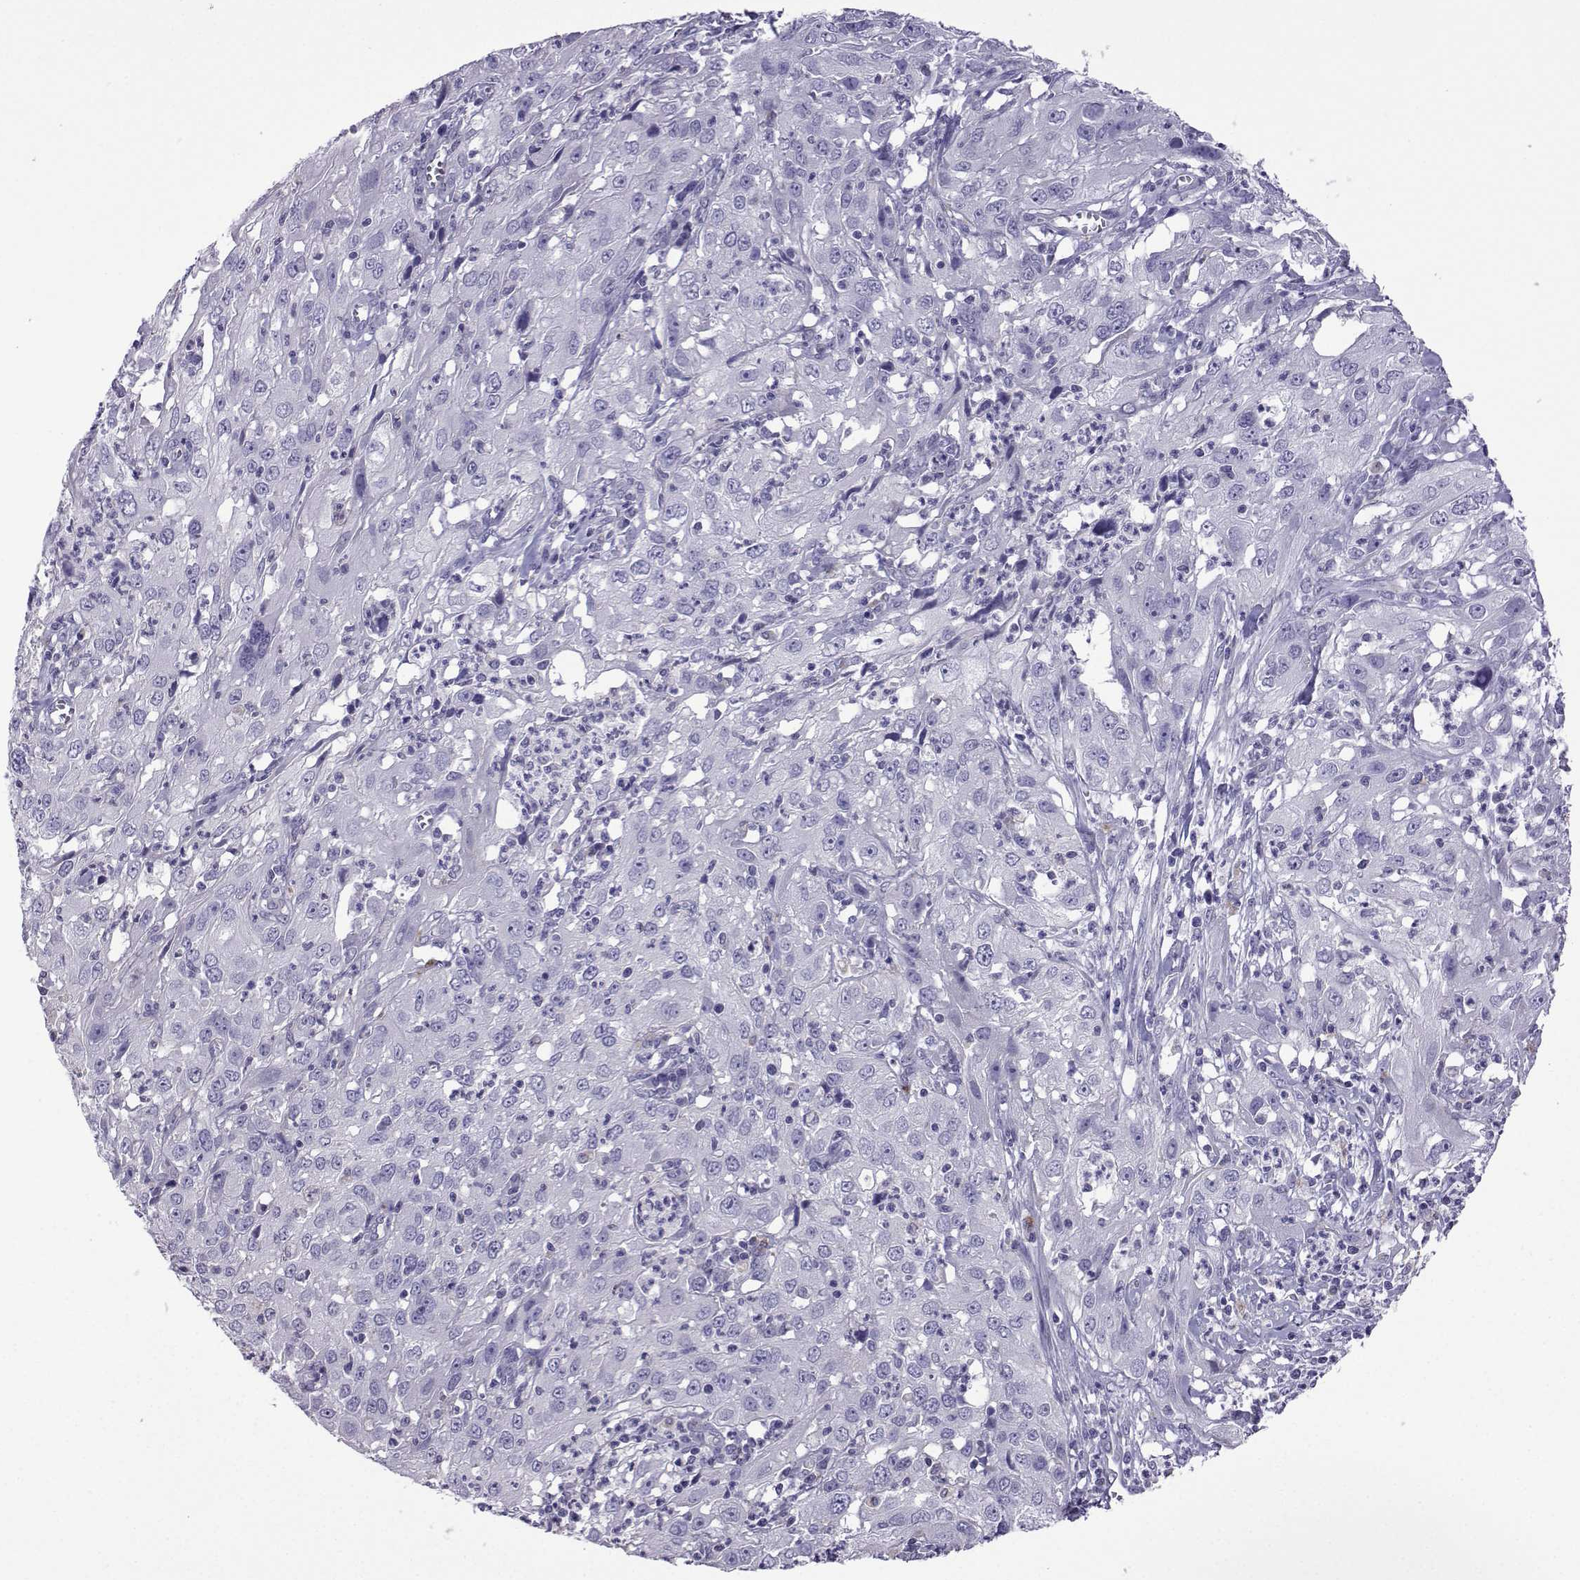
{"staining": {"intensity": "negative", "quantity": "none", "location": "none"}, "tissue": "cervical cancer", "cell_type": "Tumor cells", "image_type": "cancer", "snomed": [{"axis": "morphology", "description": "Squamous cell carcinoma, NOS"}, {"axis": "topography", "description": "Cervix"}], "caption": "Tumor cells are negative for protein expression in human squamous cell carcinoma (cervical).", "gene": "CFAP70", "patient": {"sex": "female", "age": 32}}